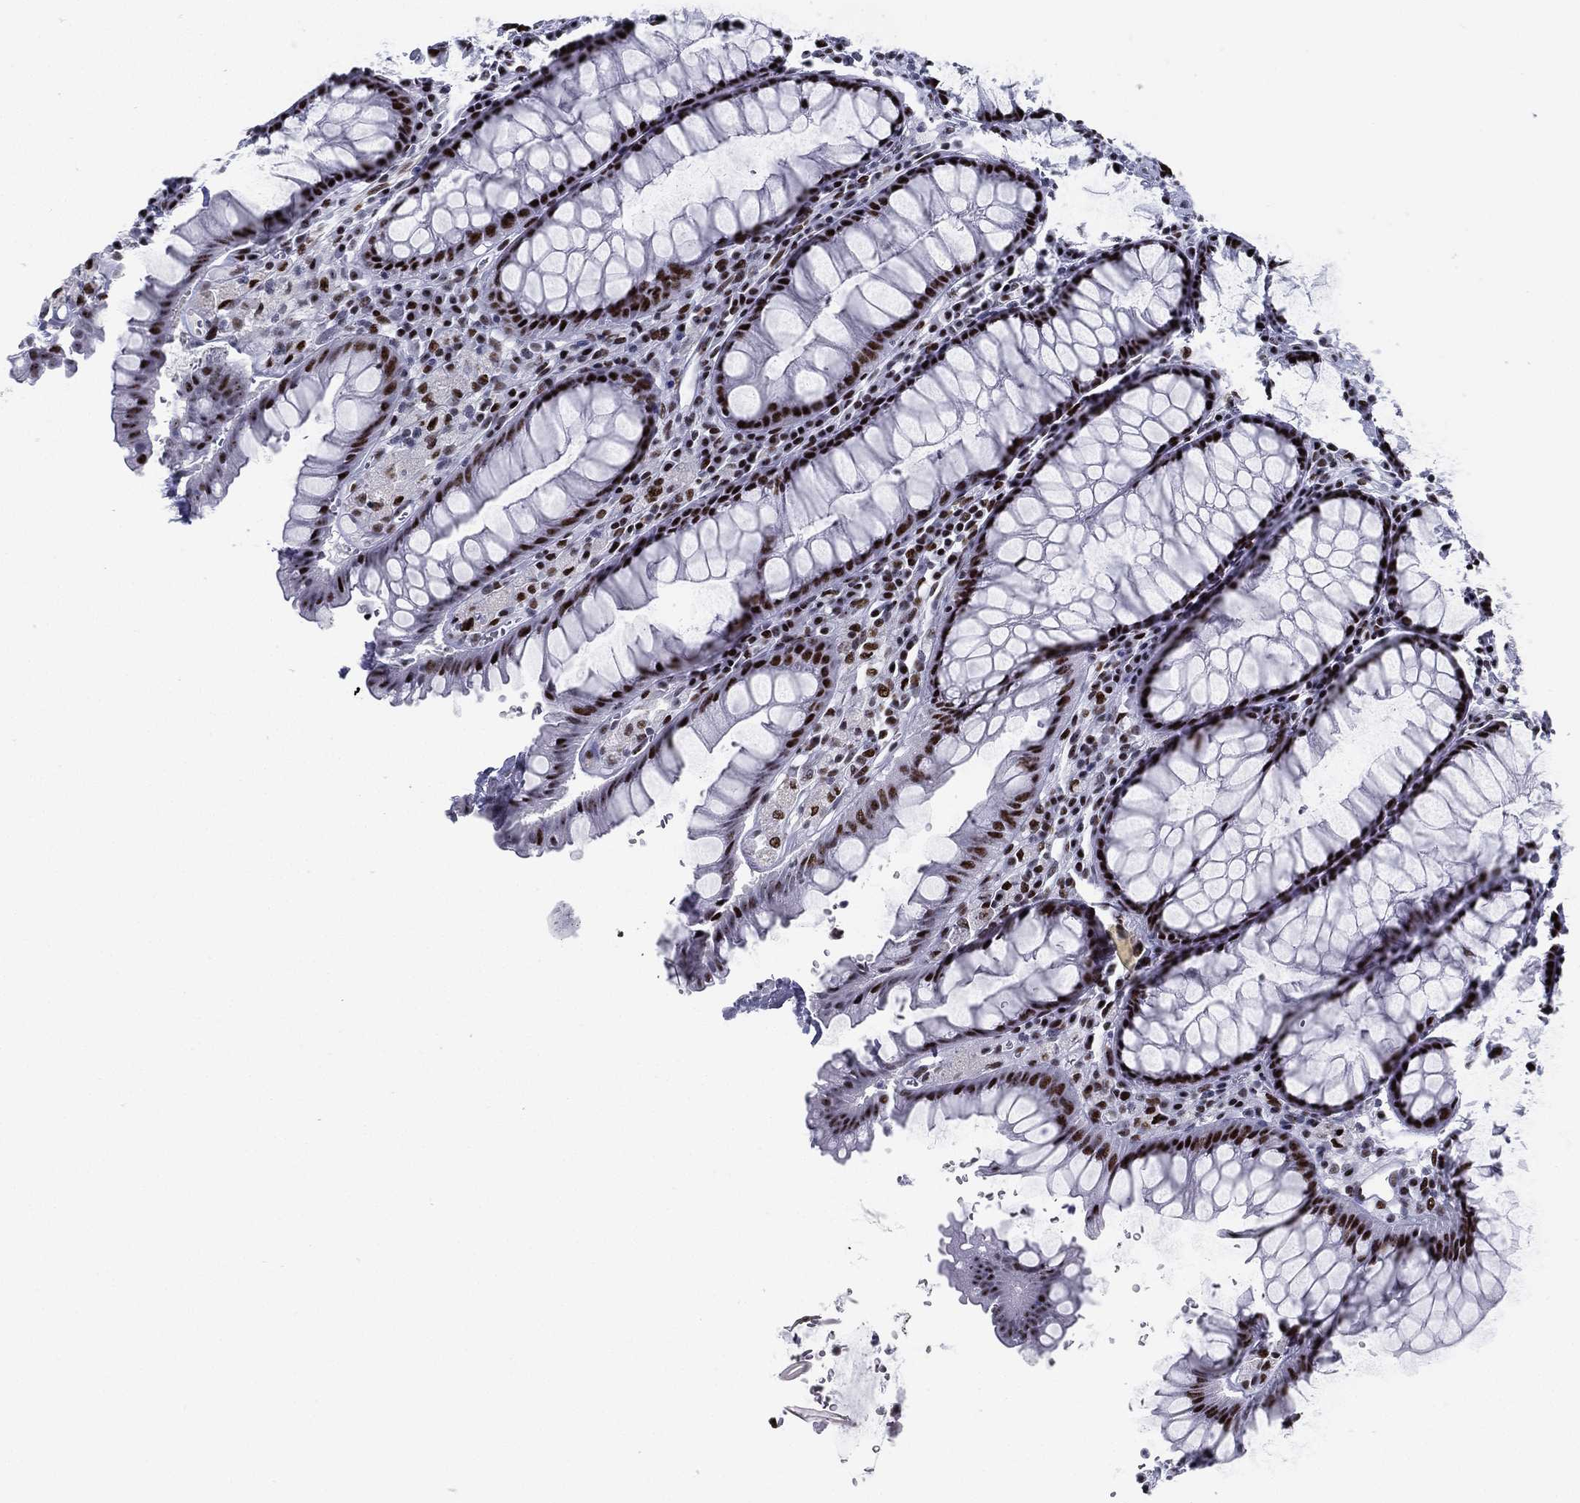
{"staining": {"intensity": "strong", "quantity": ">75%", "location": "nuclear"}, "tissue": "rectum", "cell_type": "Glandular cells", "image_type": "normal", "snomed": [{"axis": "morphology", "description": "Normal tissue, NOS"}, {"axis": "topography", "description": "Rectum"}], "caption": "Rectum stained for a protein (brown) exhibits strong nuclear positive staining in about >75% of glandular cells.", "gene": "CYB561D2", "patient": {"sex": "female", "age": 68}}